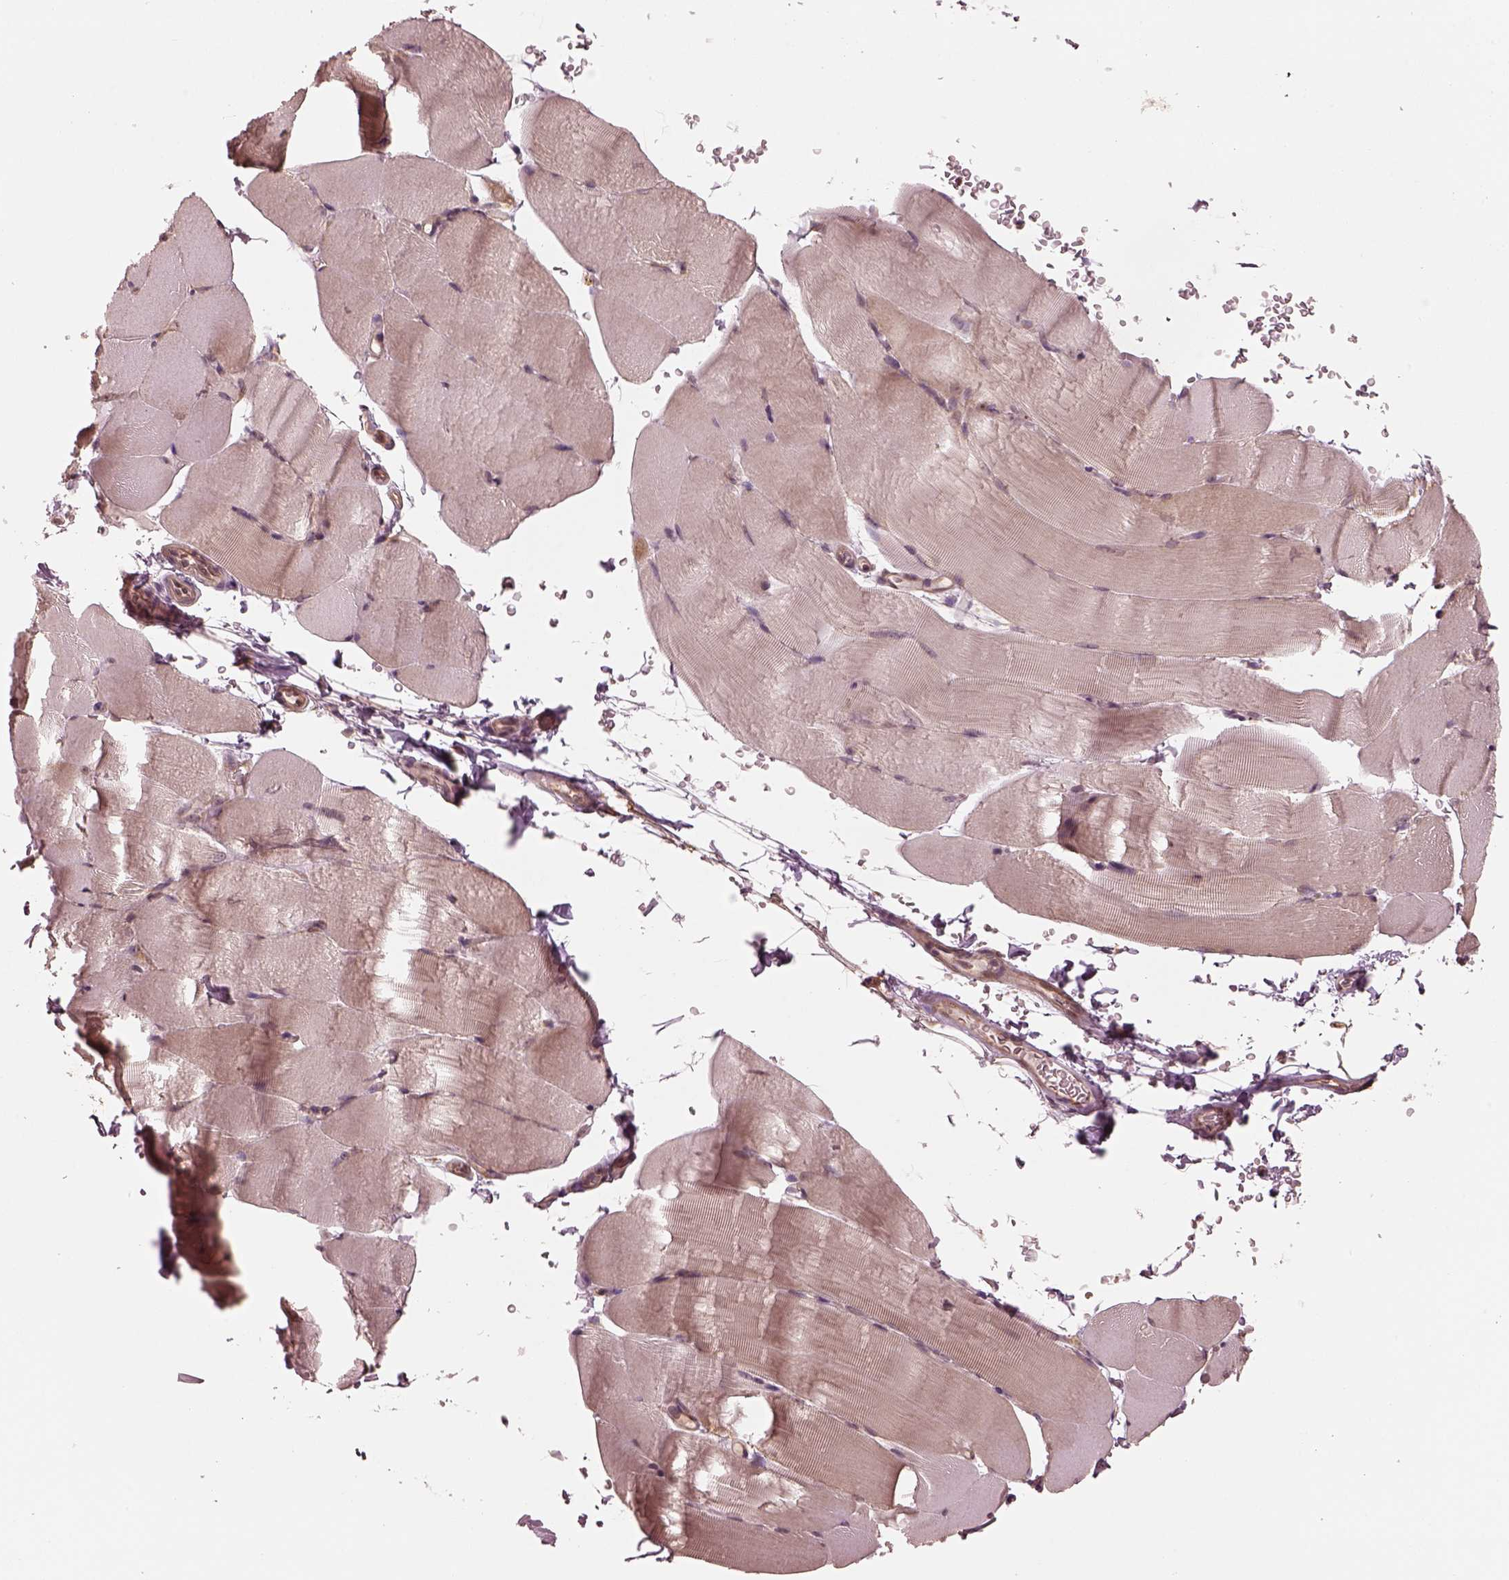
{"staining": {"intensity": "weak", "quantity": "25%-75%", "location": "cytoplasmic/membranous"}, "tissue": "skeletal muscle", "cell_type": "Myocytes", "image_type": "normal", "snomed": [{"axis": "morphology", "description": "Normal tissue, NOS"}, {"axis": "topography", "description": "Skeletal muscle"}], "caption": "DAB (3,3'-diaminobenzidine) immunohistochemical staining of normal skeletal muscle displays weak cytoplasmic/membranous protein expression in approximately 25%-75% of myocytes. Immunohistochemistry (ihc) stains the protein in brown and the nuclei are stained blue.", "gene": "RPS5", "patient": {"sex": "female", "age": 37}}